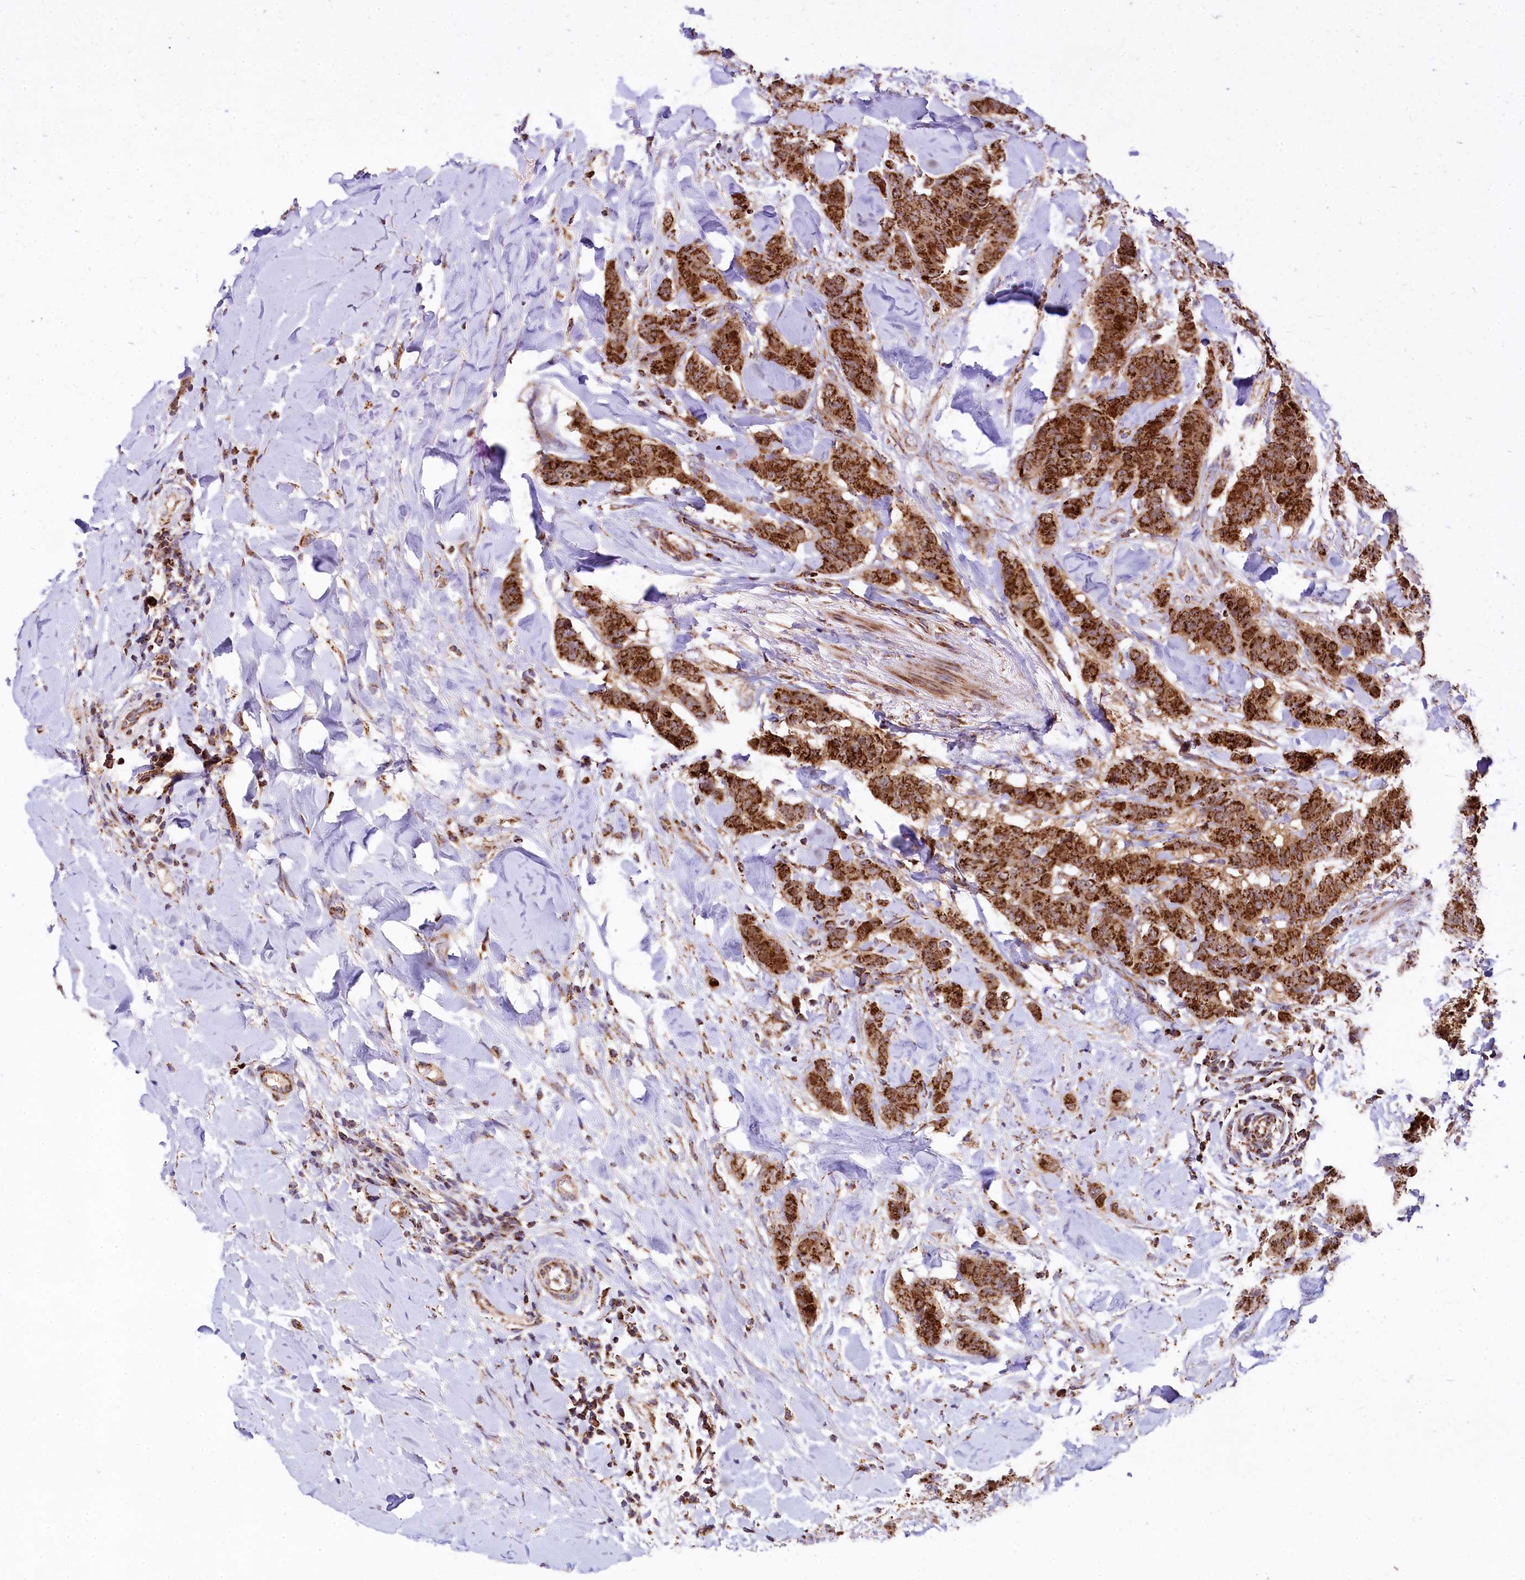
{"staining": {"intensity": "strong", "quantity": ">75%", "location": "cytoplasmic/membranous"}, "tissue": "breast cancer", "cell_type": "Tumor cells", "image_type": "cancer", "snomed": [{"axis": "morphology", "description": "Duct carcinoma"}, {"axis": "topography", "description": "Breast"}], "caption": "Breast cancer was stained to show a protein in brown. There is high levels of strong cytoplasmic/membranous positivity in approximately >75% of tumor cells.", "gene": "CLYBL", "patient": {"sex": "female", "age": 40}}